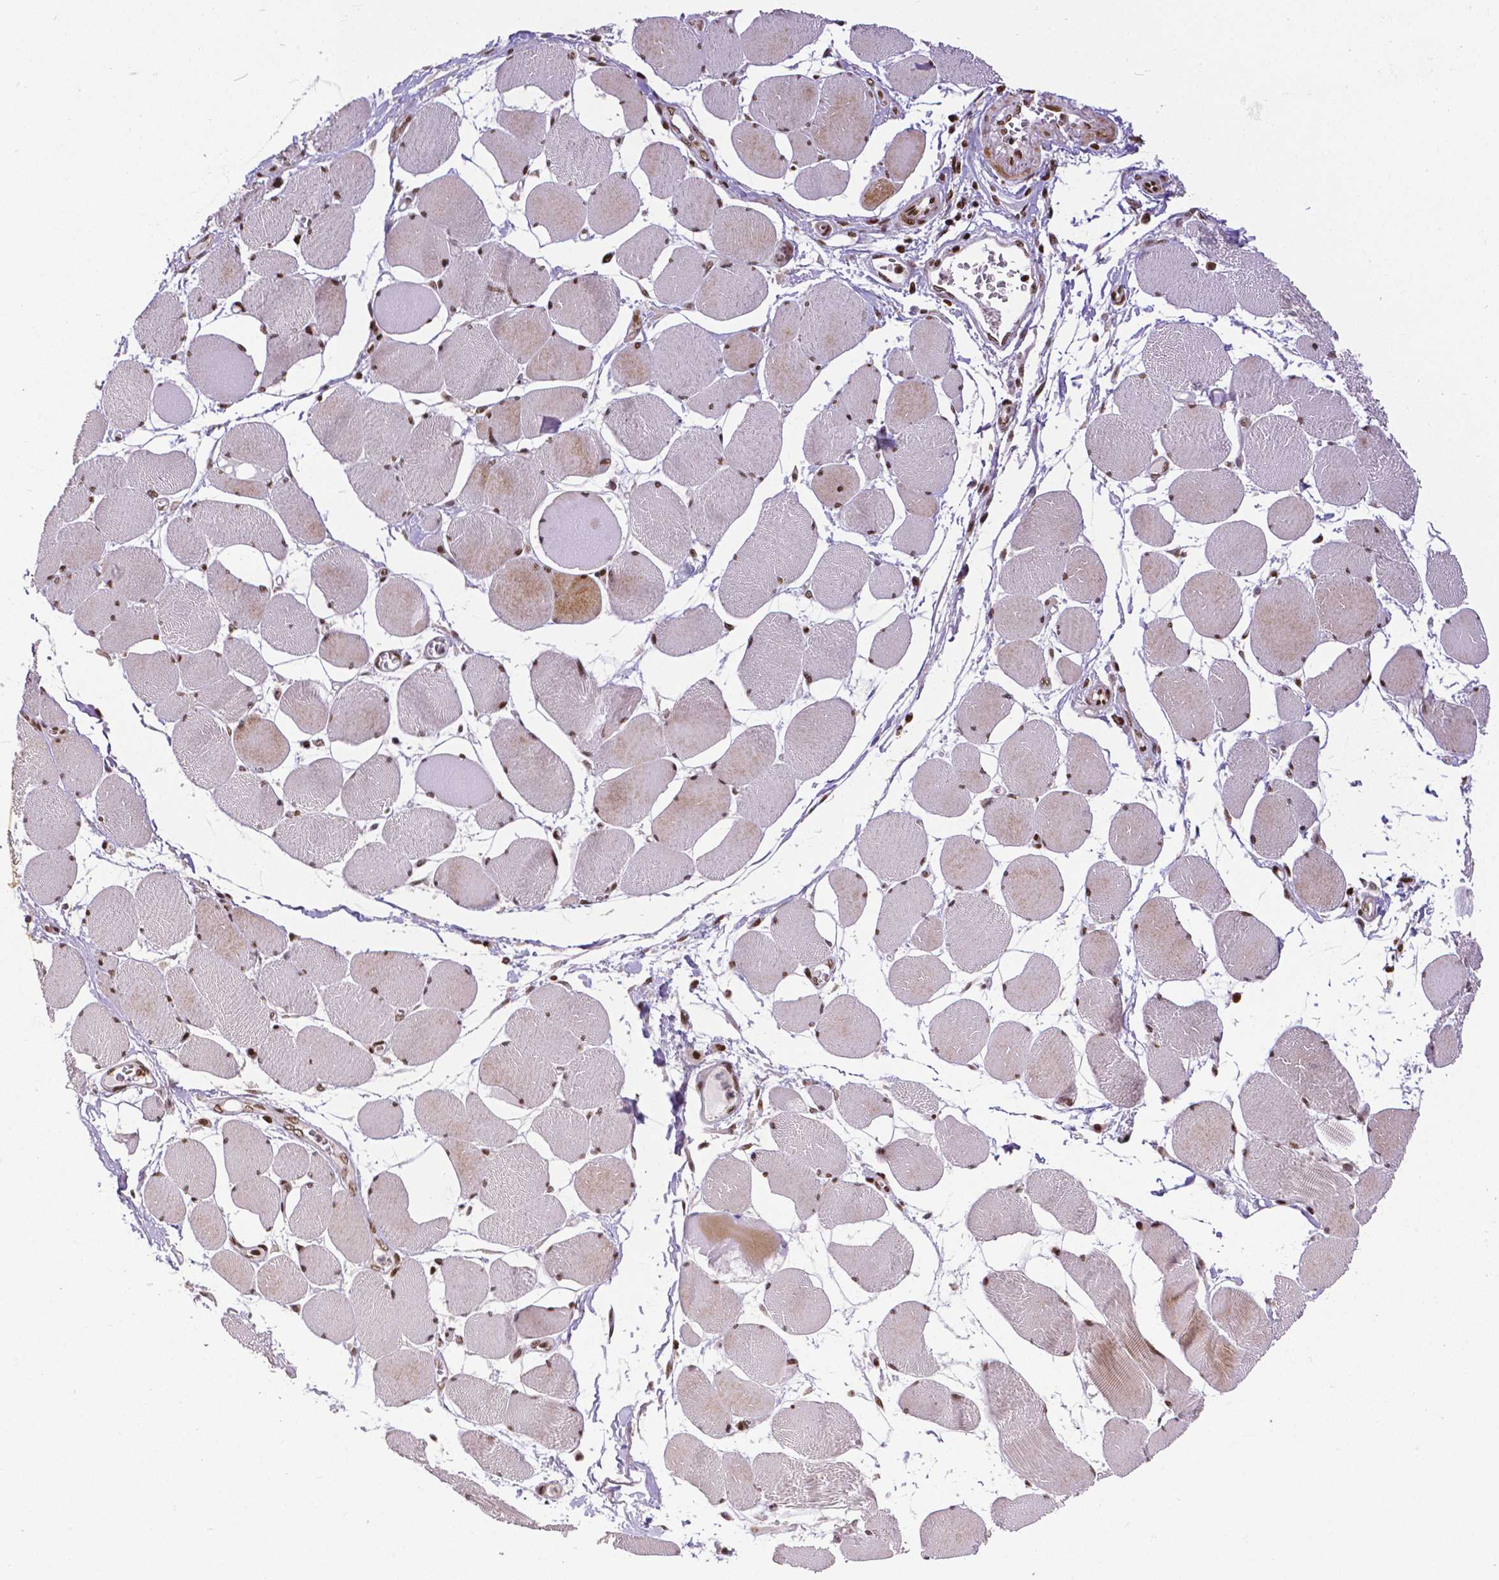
{"staining": {"intensity": "moderate", "quantity": ">75%", "location": "cytoplasmic/membranous,nuclear"}, "tissue": "skeletal muscle", "cell_type": "Myocytes", "image_type": "normal", "snomed": [{"axis": "morphology", "description": "Normal tissue, NOS"}, {"axis": "topography", "description": "Skeletal muscle"}], "caption": "Immunohistochemical staining of benign skeletal muscle displays >75% levels of moderate cytoplasmic/membranous,nuclear protein expression in about >75% of myocytes.", "gene": "CTCF", "patient": {"sex": "female", "age": 75}}